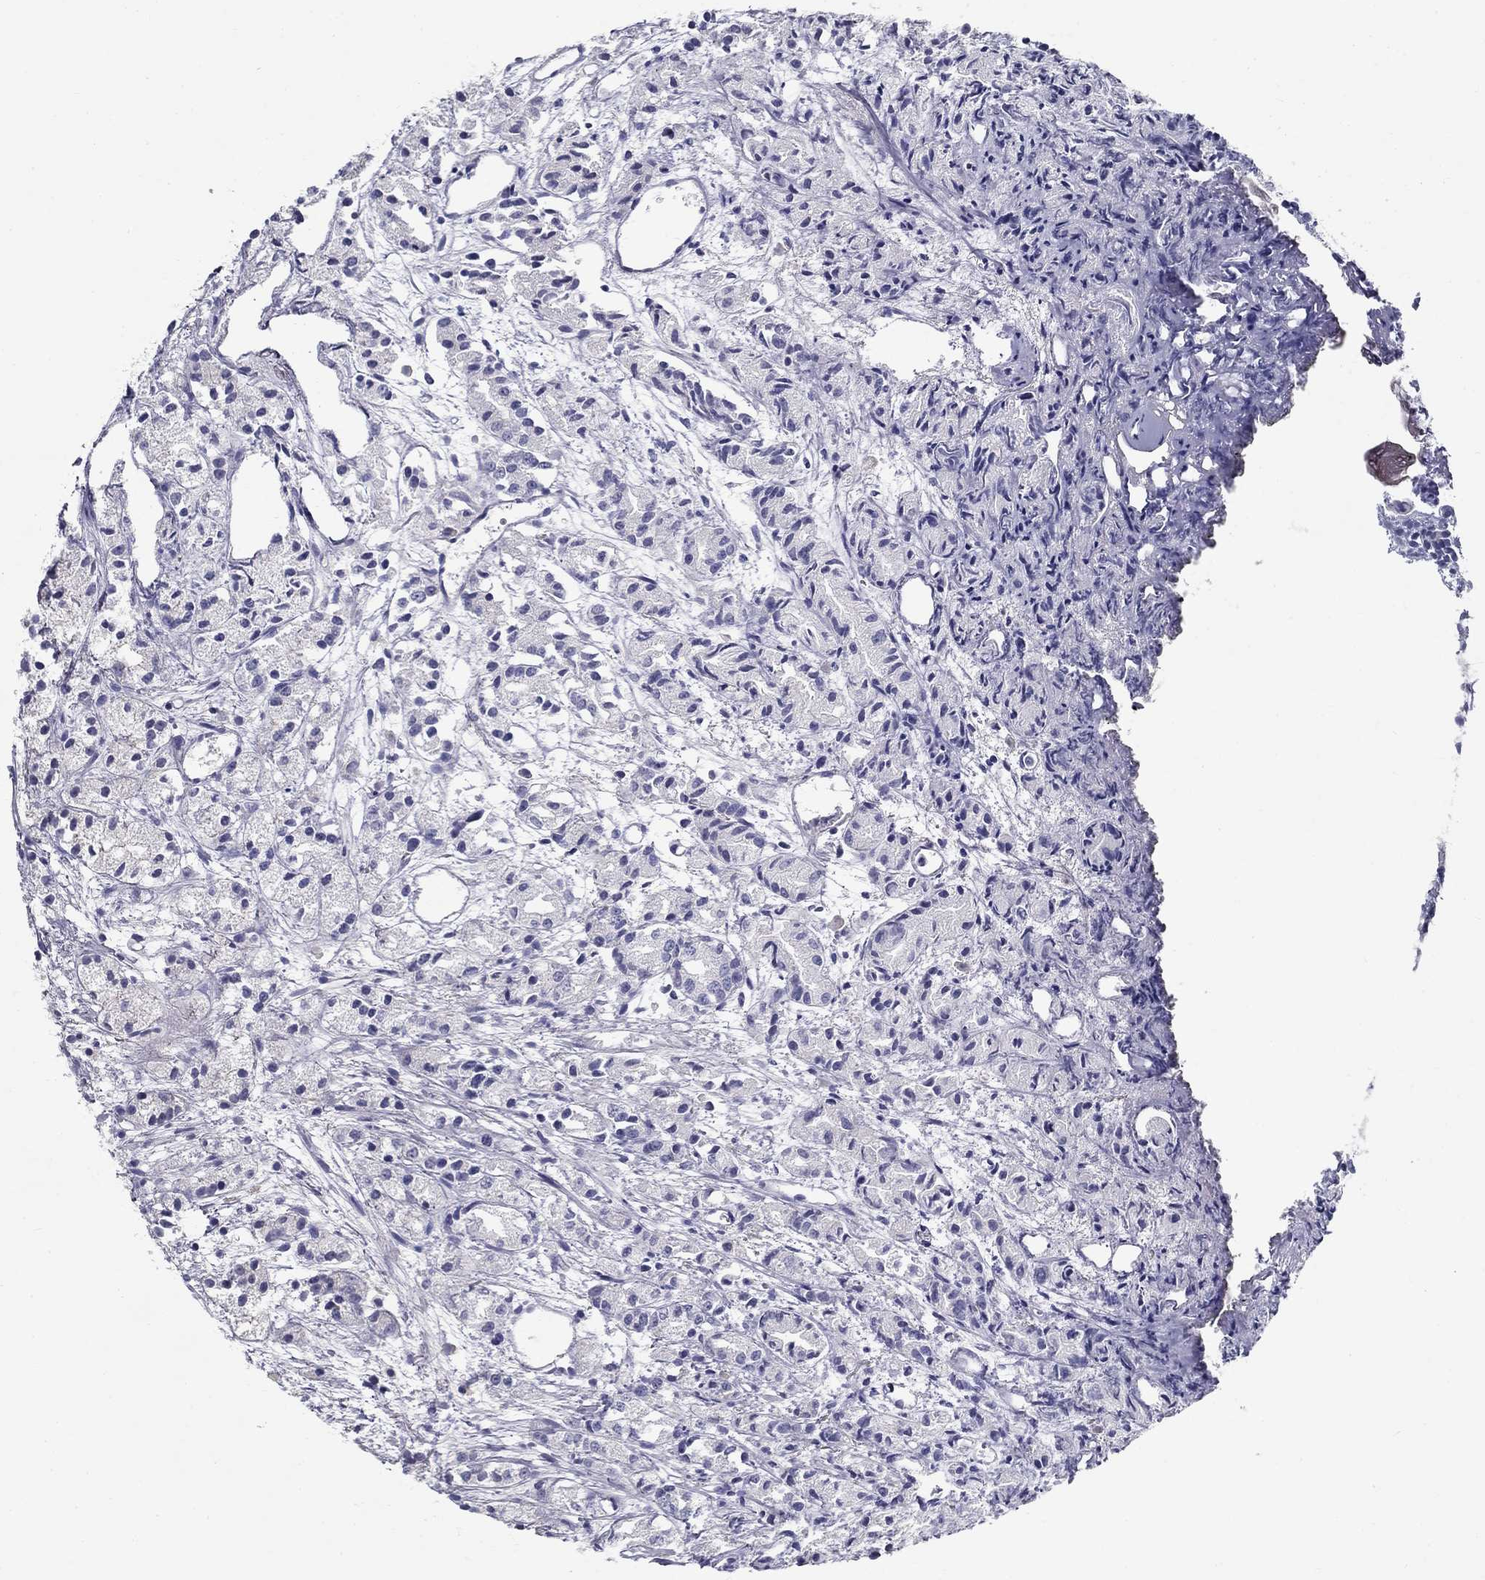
{"staining": {"intensity": "negative", "quantity": "none", "location": "none"}, "tissue": "prostate cancer", "cell_type": "Tumor cells", "image_type": "cancer", "snomed": [{"axis": "morphology", "description": "Adenocarcinoma, Medium grade"}, {"axis": "topography", "description": "Prostate"}], "caption": "IHC of human prostate adenocarcinoma (medium-grade) shows no positivity in tumor cells. (DAB immunohistochemistry (IHC) with hematoxylin counter stain).", "gene": "GUCA1A", "patient": {"sex": "male", "age": 74}}